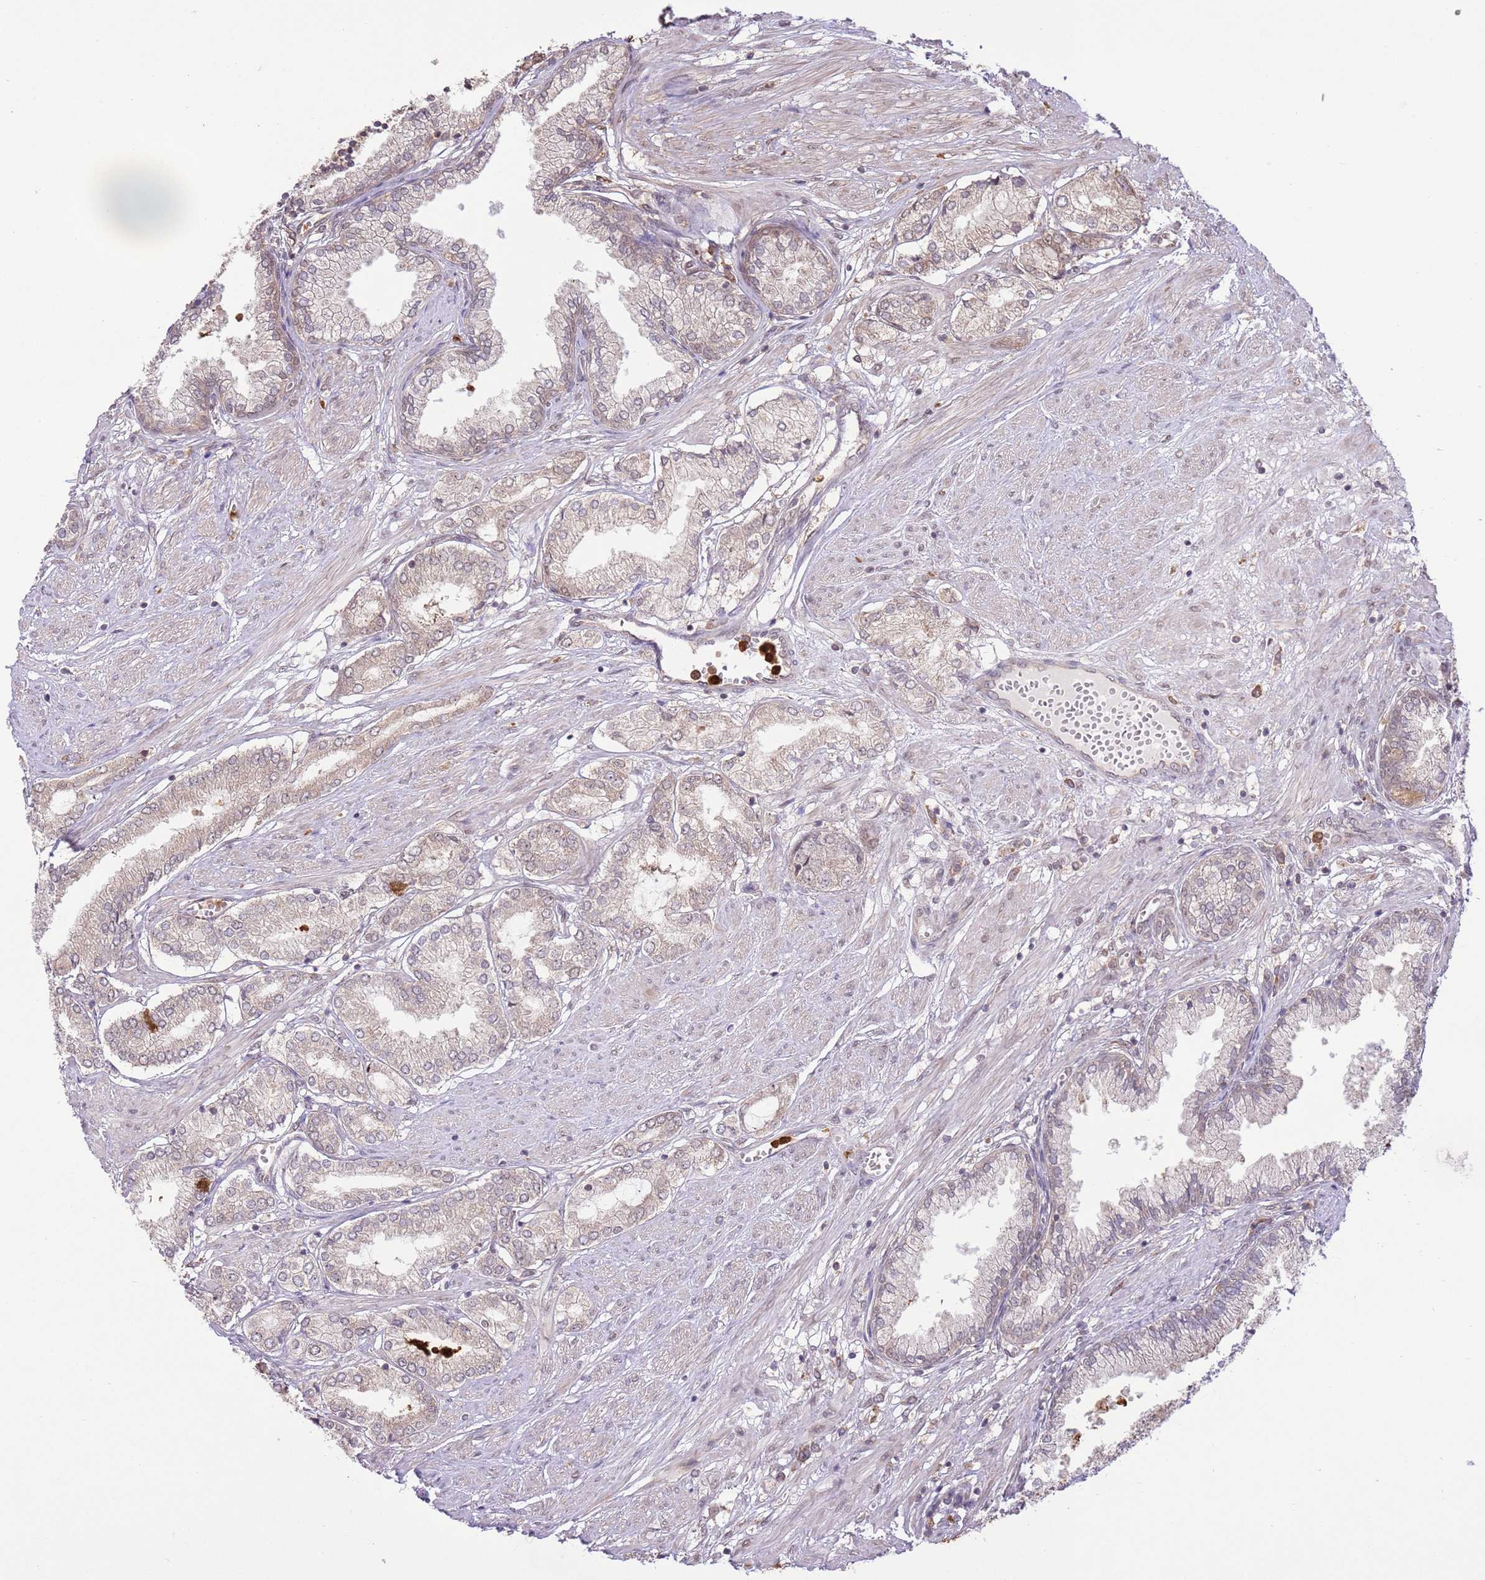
{"staining": {"intensity": "weak", "quantity": "25%-75%", "location": "cytoplasmic/membranous,nuclear"}, "tissue": "prostate cancer", "cell_type": "Tumor cells", "image_type": "cancer", "snomed": [{"axis": "morphology", "description": "Adenocarcinoma, High grade"}, {"axis": "topography", "description": "Prostate and seminal vesicle, NOS"}], "caption": "This photomicrograph shows prostate adenocarcinoma (high-grade) stained with IHC to label a protein in brown. The cytoplasmic/membranous and nuclear of tumor cells show weak positivity for the protein. Nuclei are counter-stained blue.", "gene": "AMIGO1", "patient": {"sex": "male", "age": 64}}